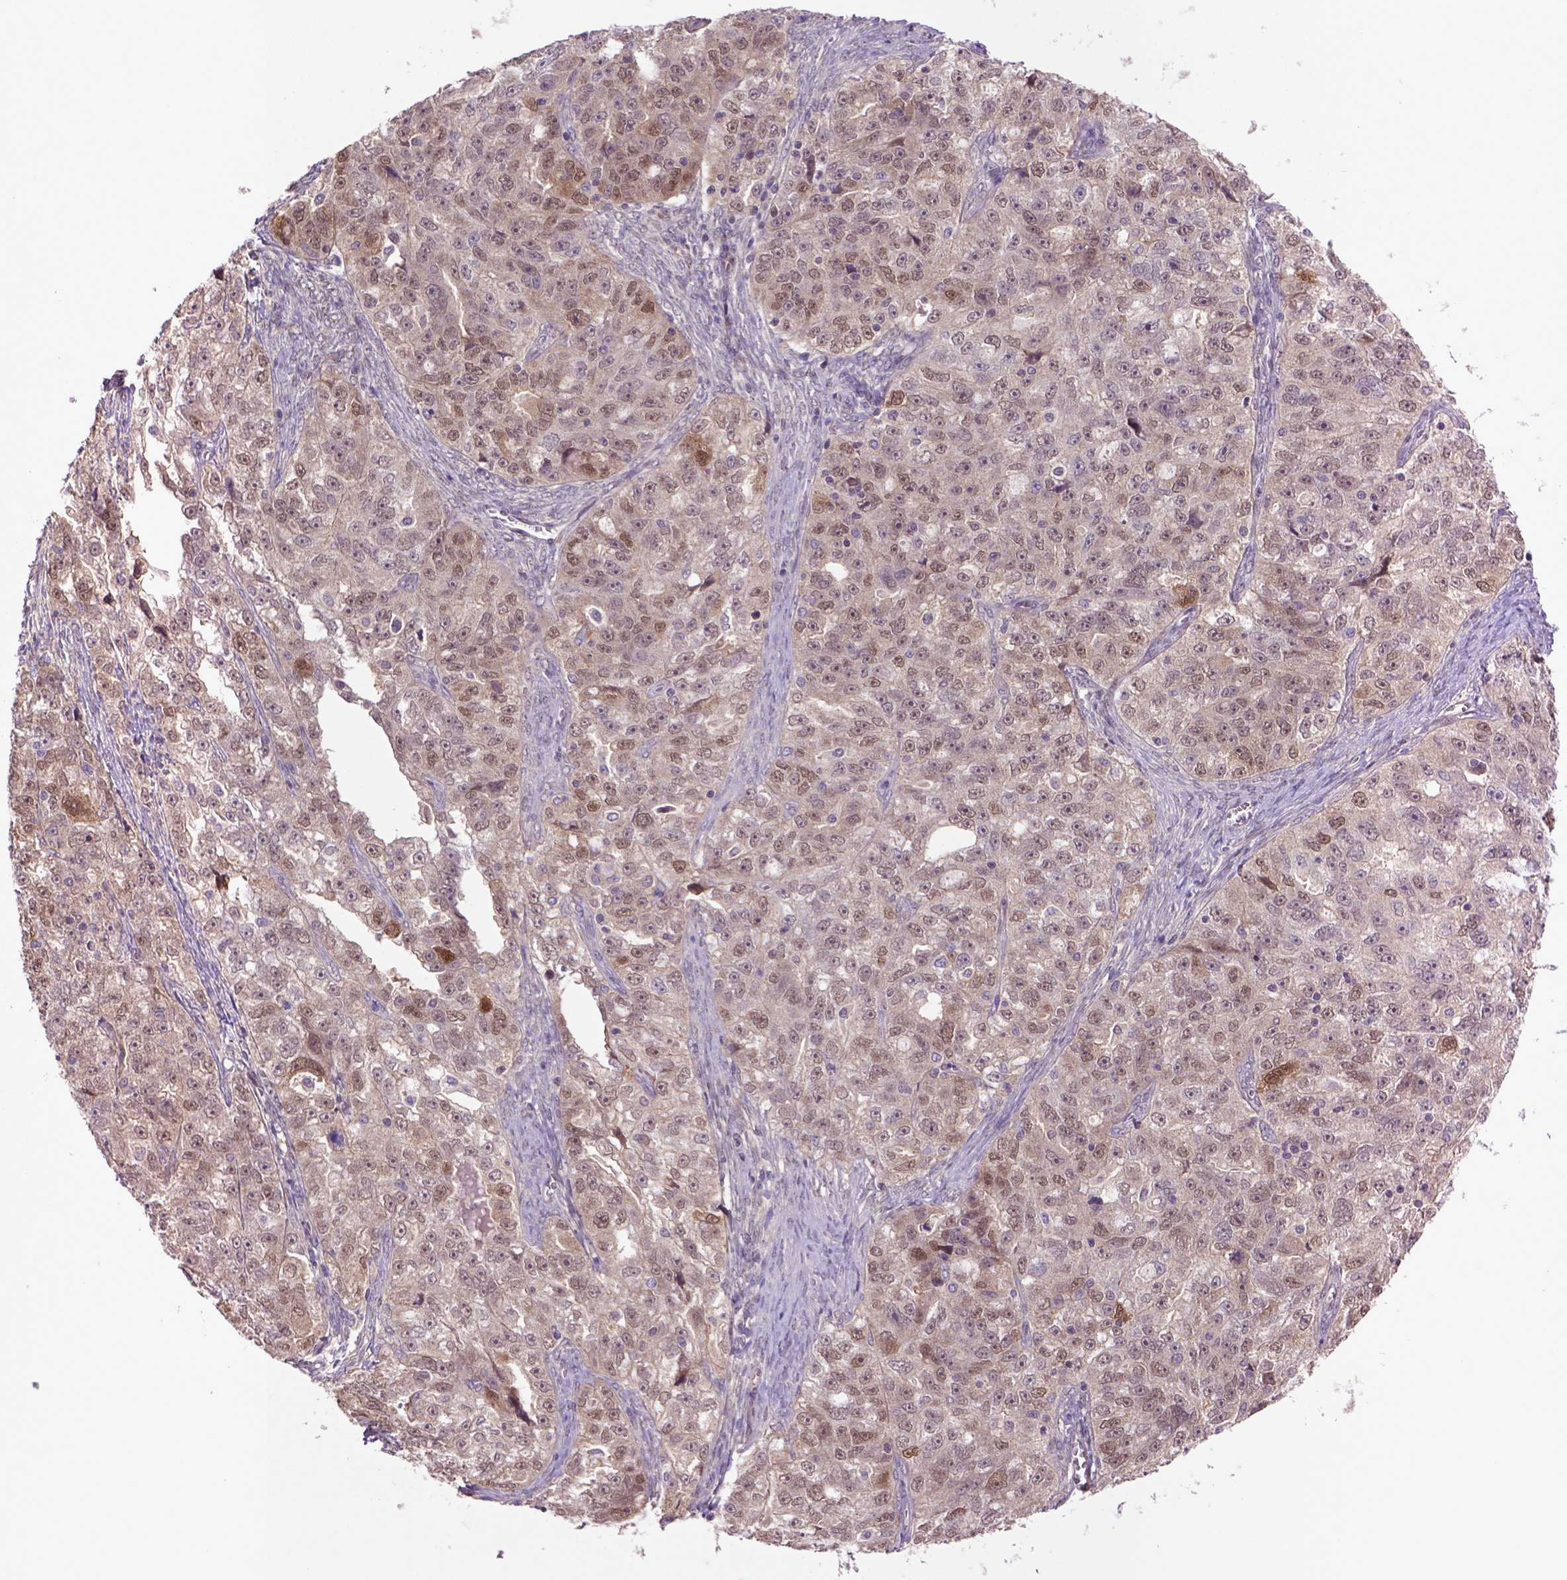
{"staining": {"intensity": "moderate", "quantity": ">75%", "location": "cytoplasmic/membranous,nuclear"}, "tissue": "ovarian cancer", "cell_type": "Tumor cells", "image_type": "cancer", "snomed": [{"axis": "morphology", "description": "Cystadenocarcinoma, serous, NOS"}, {"axis": "topography", "description": "Ovary"}], "caption": "A brown stain shows moderate cytoplasmic/membranous and nuclear expression of a protein in ovarian serous cystadenocarcinoma tumor cells.", "gene": "HSPBP1", "patient": {"sex": "female", "age": 51}}